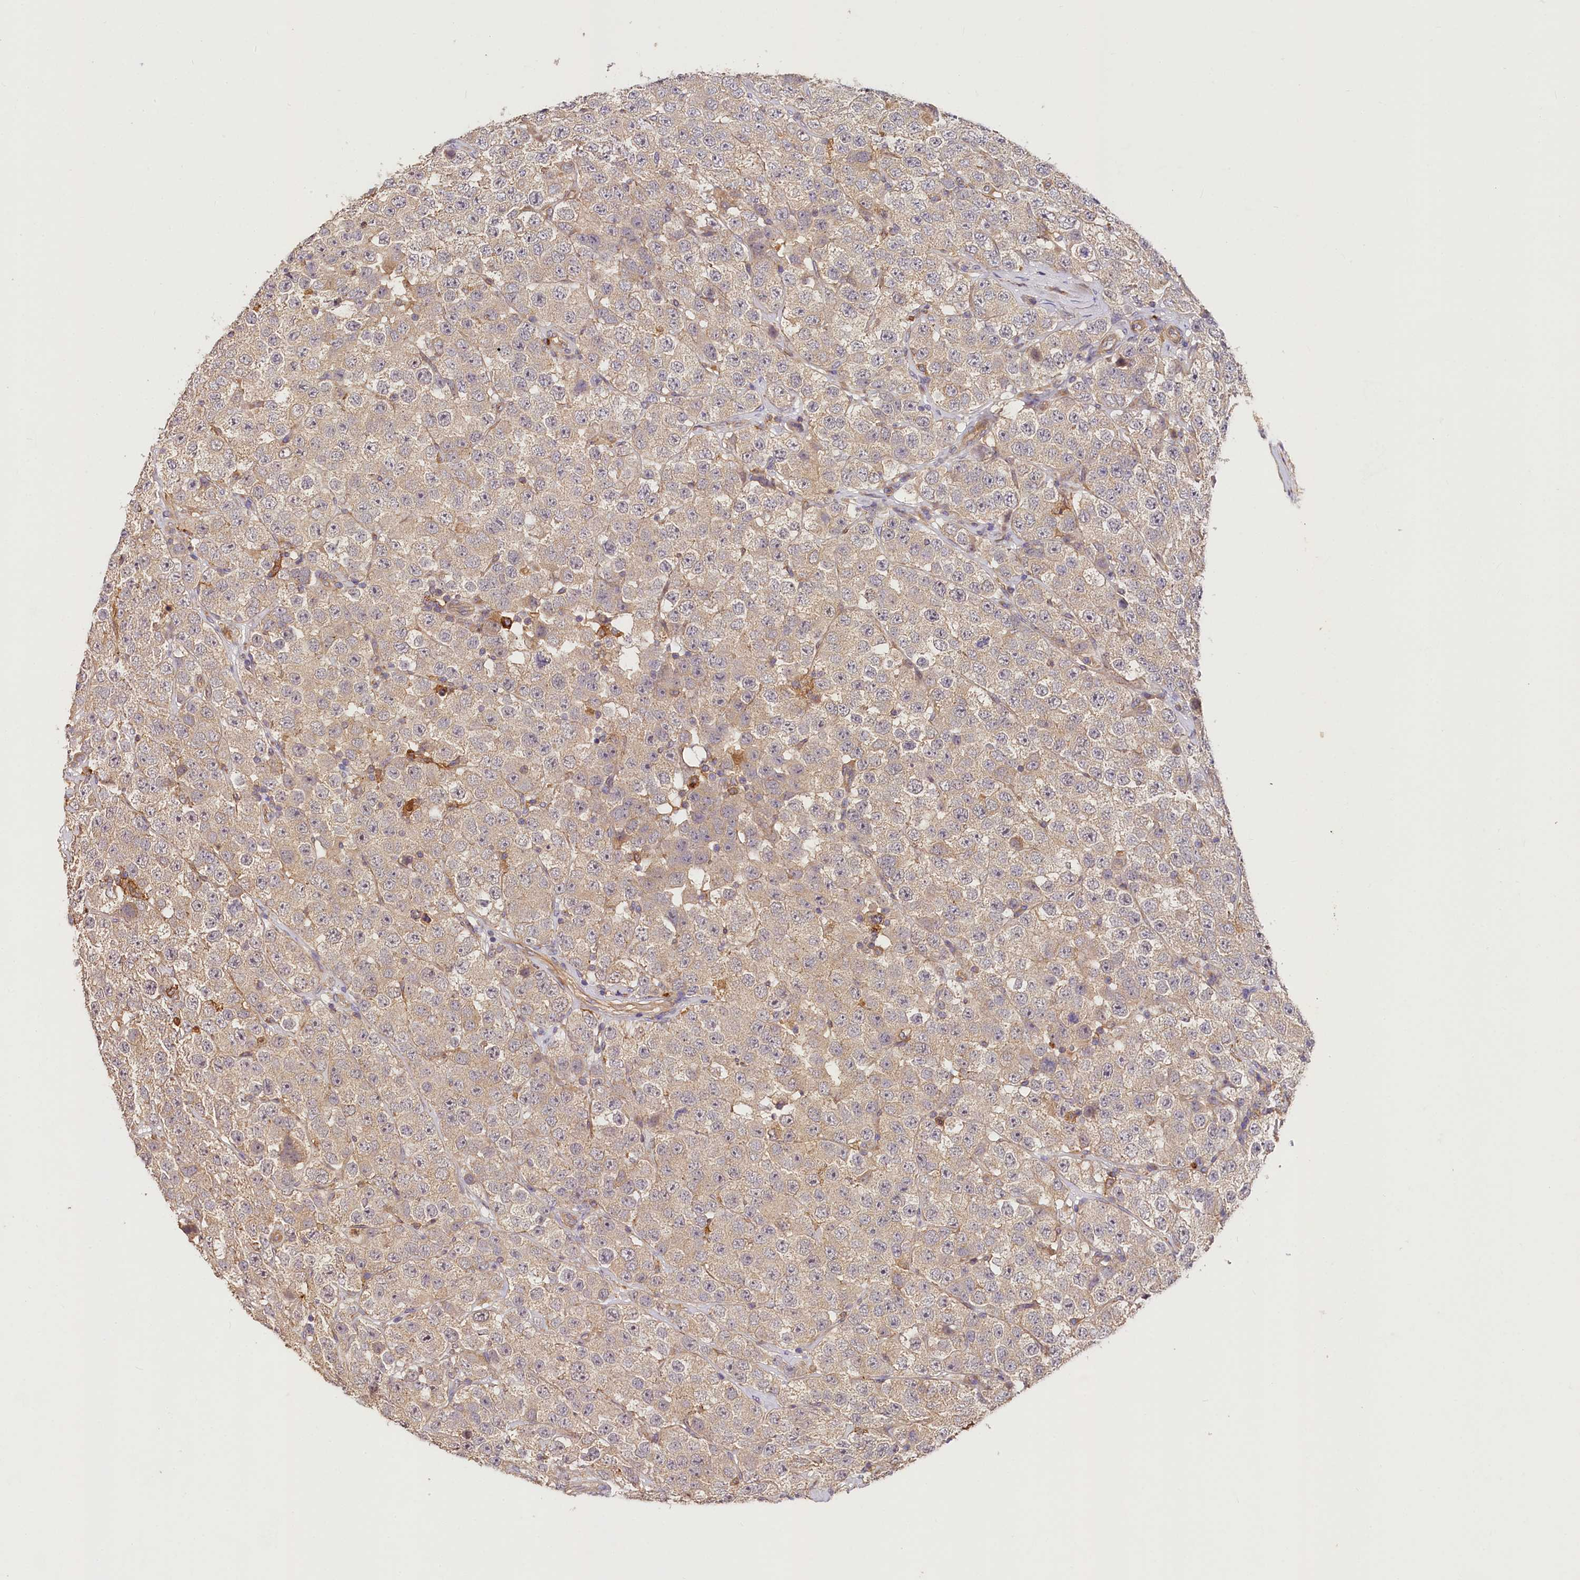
{"staining": {"intensity": "negative", "quantity": "none", "location": "none"}, "tissue": "testis cancer", "cell_type": "Tumor cells", "image_type": "cancer", "snomed": [{"axis": "morphology", "description": "Seminoma, NOS"}, {"axis": "topography", "description": "Testis"}], "caption": "Immunohistochemistry (IHC) image of neoplastic tissue: human seminoma (testis) stained with DAB demonstrates no significant protein expression in tumor cells. (Stains: DAB (3,3'-diaminobenzidine) immunohistochemistry with hematoxylin counter stain, Microscopy: brightfield microscopy at high magnification).", "gene": "CSAD", "patient": {"sex": "male", "age": 28}}